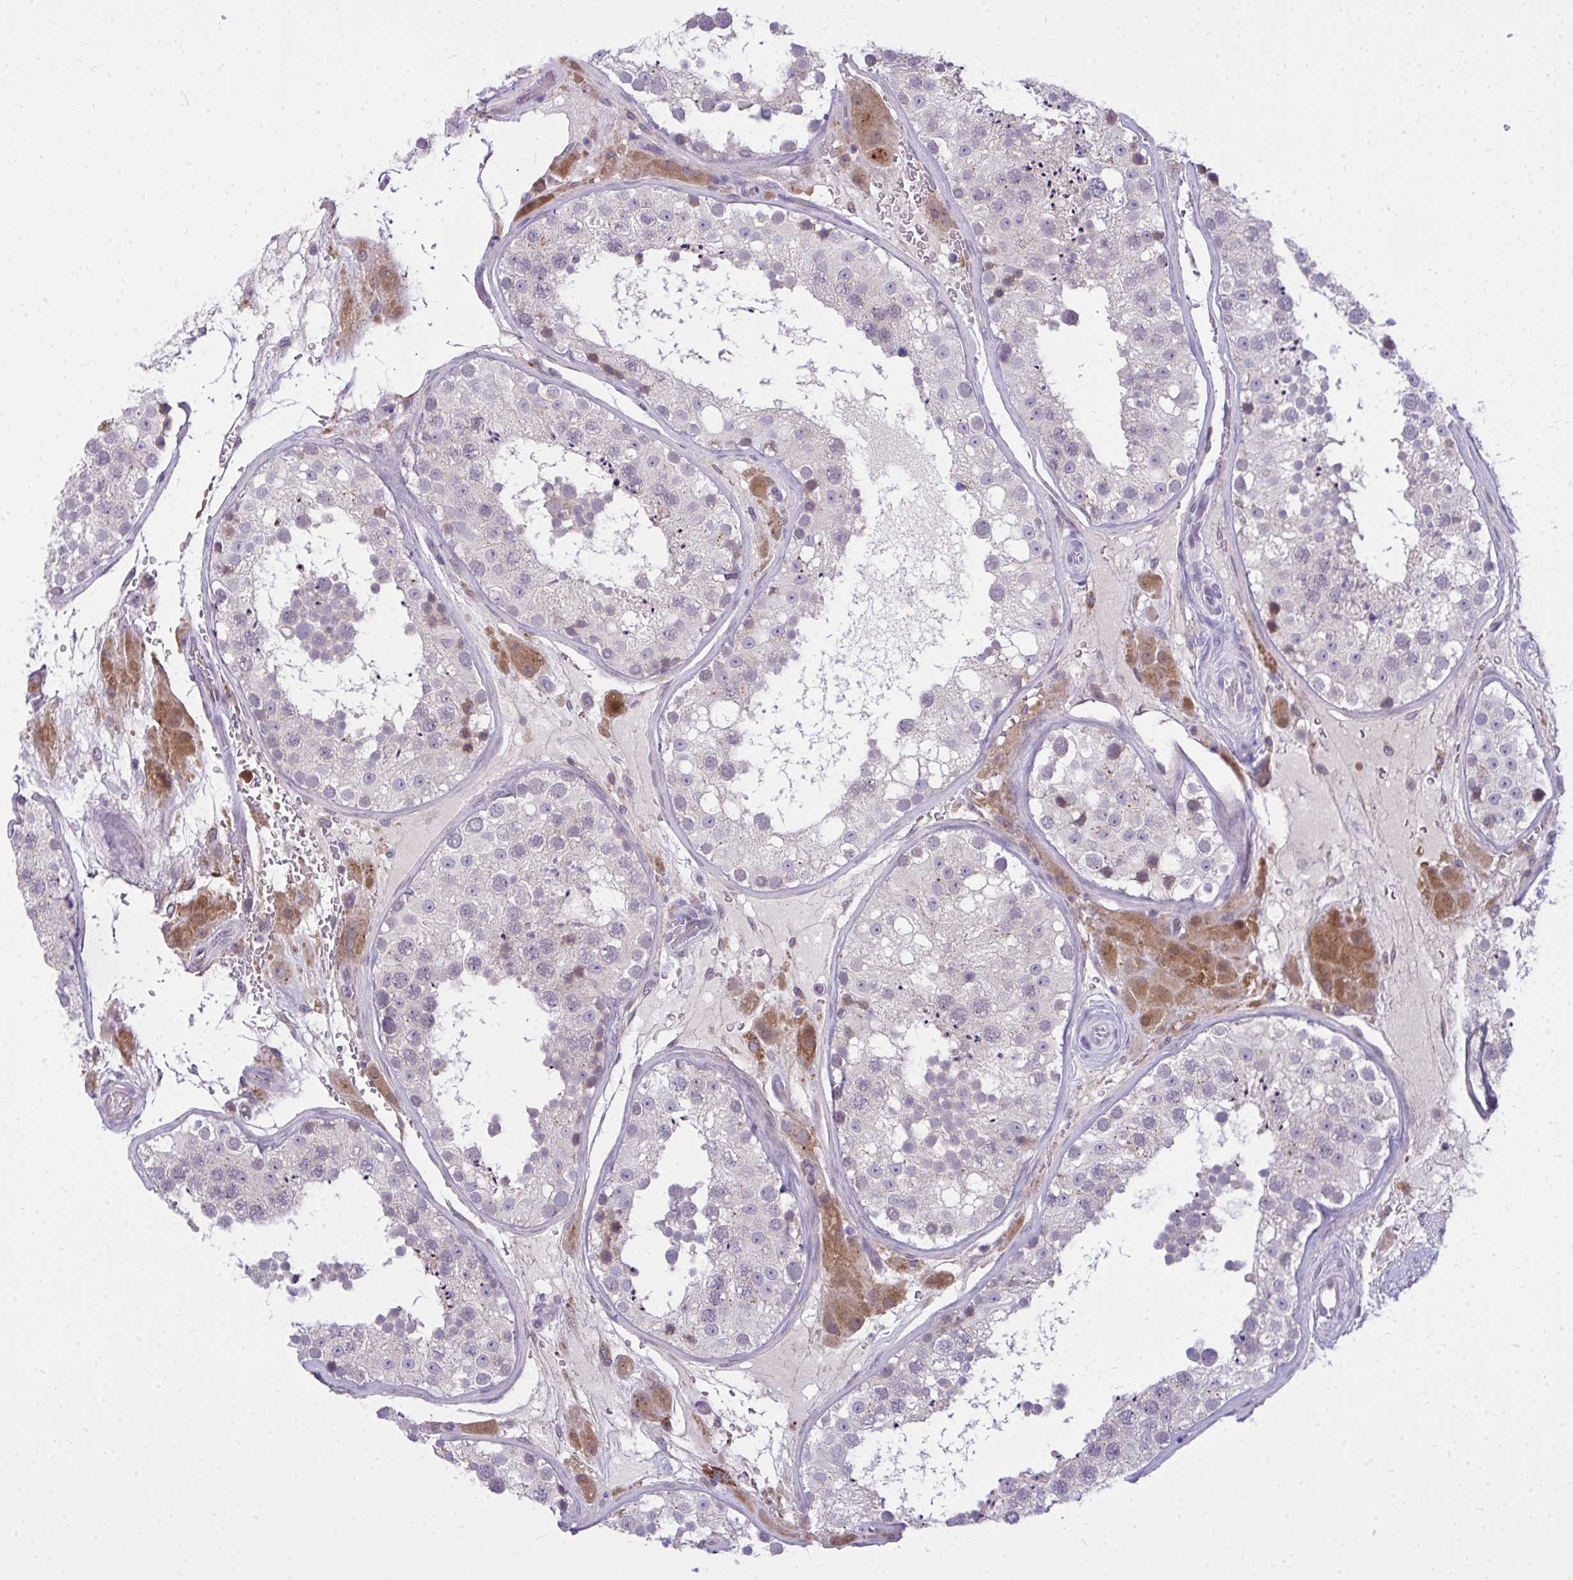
{"staining": {"intensity": "negative", "quantity": "none", "location": "none"}, "tissue": "testis", "cell_type": "Cells in seminiferous ducts", "image_type": "normal", "snomed": [{"axis": "morphology", "description": "Normal tissue, NOS"}, {"axis": "topography", "description": "Testis"}], "caption": "Immunohistochemistry (IHC) histopathology image of unremarkable testis: testis stained with DAB (3,3'-diaminobenzidine) shows no significant protein expression in cells in seminiferous ducts. Brightfield microscopy of immunohistochemistry stained with DAB (brown) and hematoxylin (blue), captured at high magnification.", "gene": "ZSCAN25", "patient": {"sex": "male", "age": 26}}